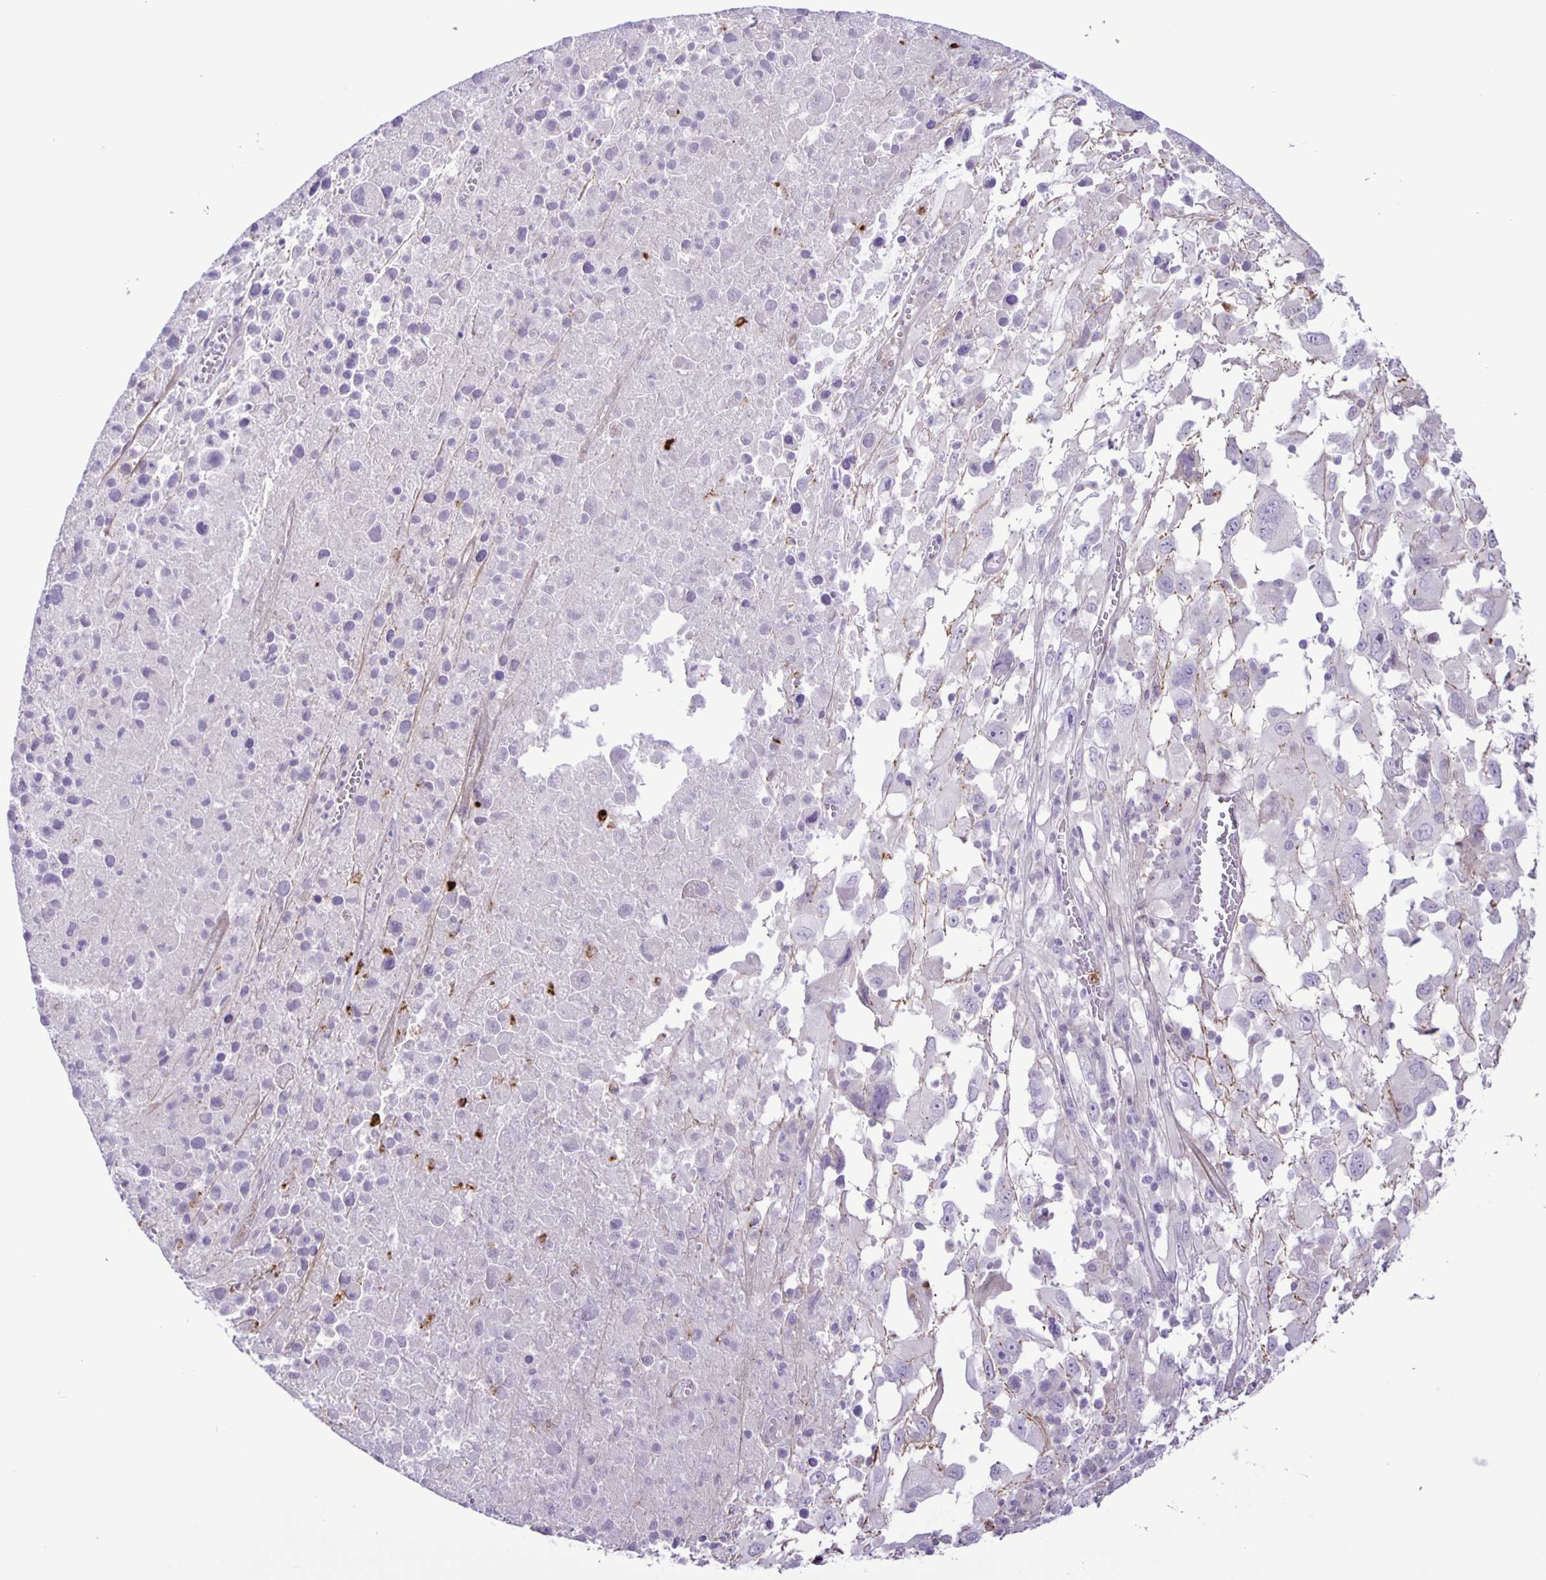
{"staining": {"intensity": "negative", "quantity": "none", "location": "none"}, "tissue": "melanoma", "cell_type": "Tumor cells", "image_type": "cancer", "snomed": [{"axis": "morphology", "description": "Malignant melanoma, Metastatic site"}, {"axis": "topography", "description": "Soft tissue"}], "caption": "There is no significant staining in tumor cells of melanoma.", "gene": "ADCK1", "patient": {"sex": "male", "age": 50}}